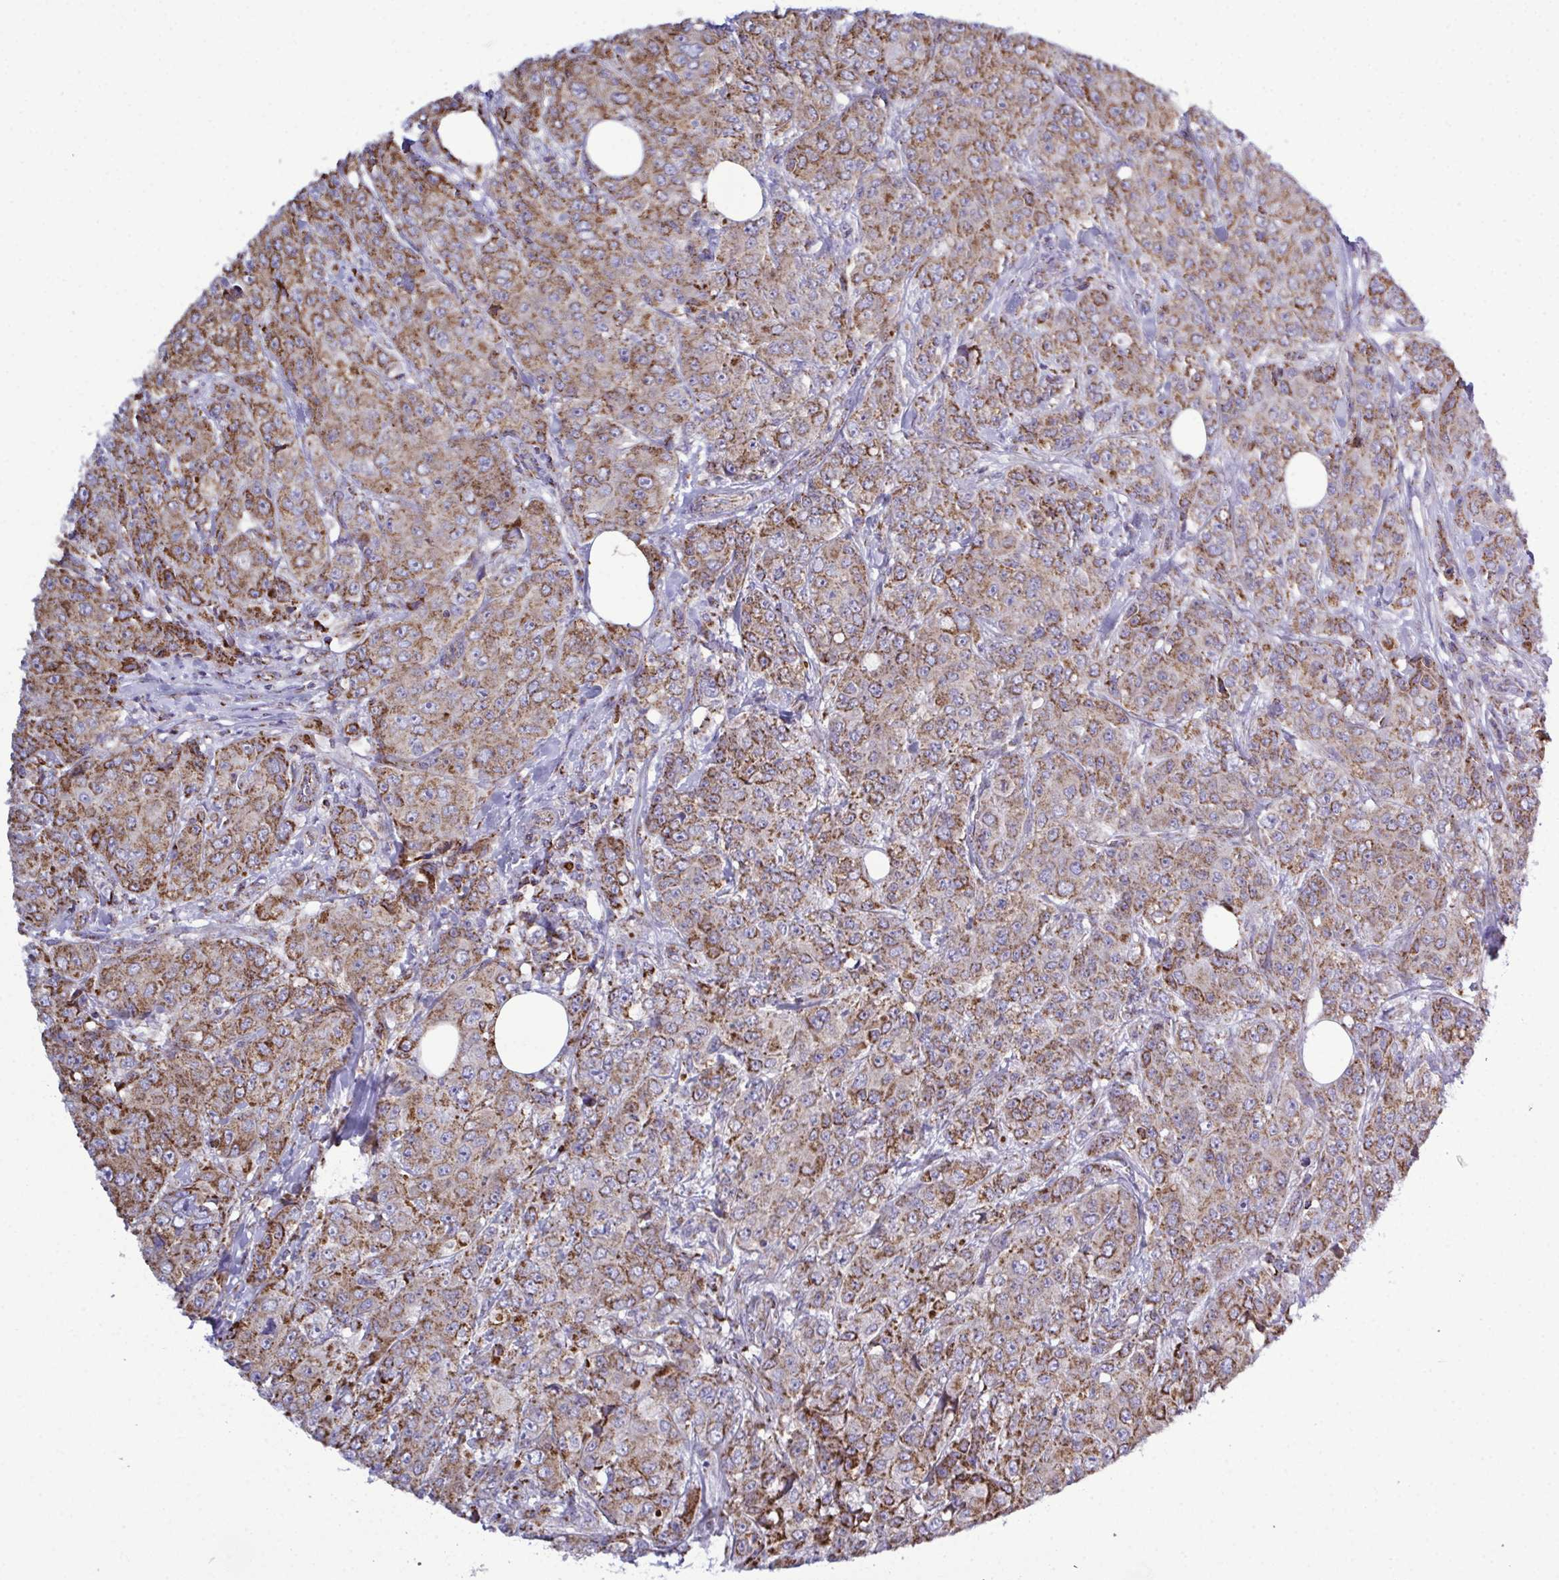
{"staining": {"intensity": "strong", "quantity": ">75%", "location": "cytoplasmic/membranous"}, "tissue": "breast cancer", "cell_type": "Tumor cells", "image_type": "cancer", "snomed": [{"axis": "morphology", "description": "Normal tissue, NOS"}, {"axis": "morphology", "description": "Duct carcinoma"}, {"axis": "topography", "description": "Breast"}], "caption": "Immunohistochemistry (IHC) staining of intraductal carcinoma (breast), which reveals high levels of strong cytoplasmic/membranous staining in approximately >75% of tumor cells indicating strong cytoplasmic/membranous protein positivity. The staining was performed using DAB (3,3'-diaminobenzidine) (brown) for protein detection and nuclei were counterstained in hematoxylin (blue).", "gene": "CSDE1", "patient": {"sex": "female", "age": 43}}